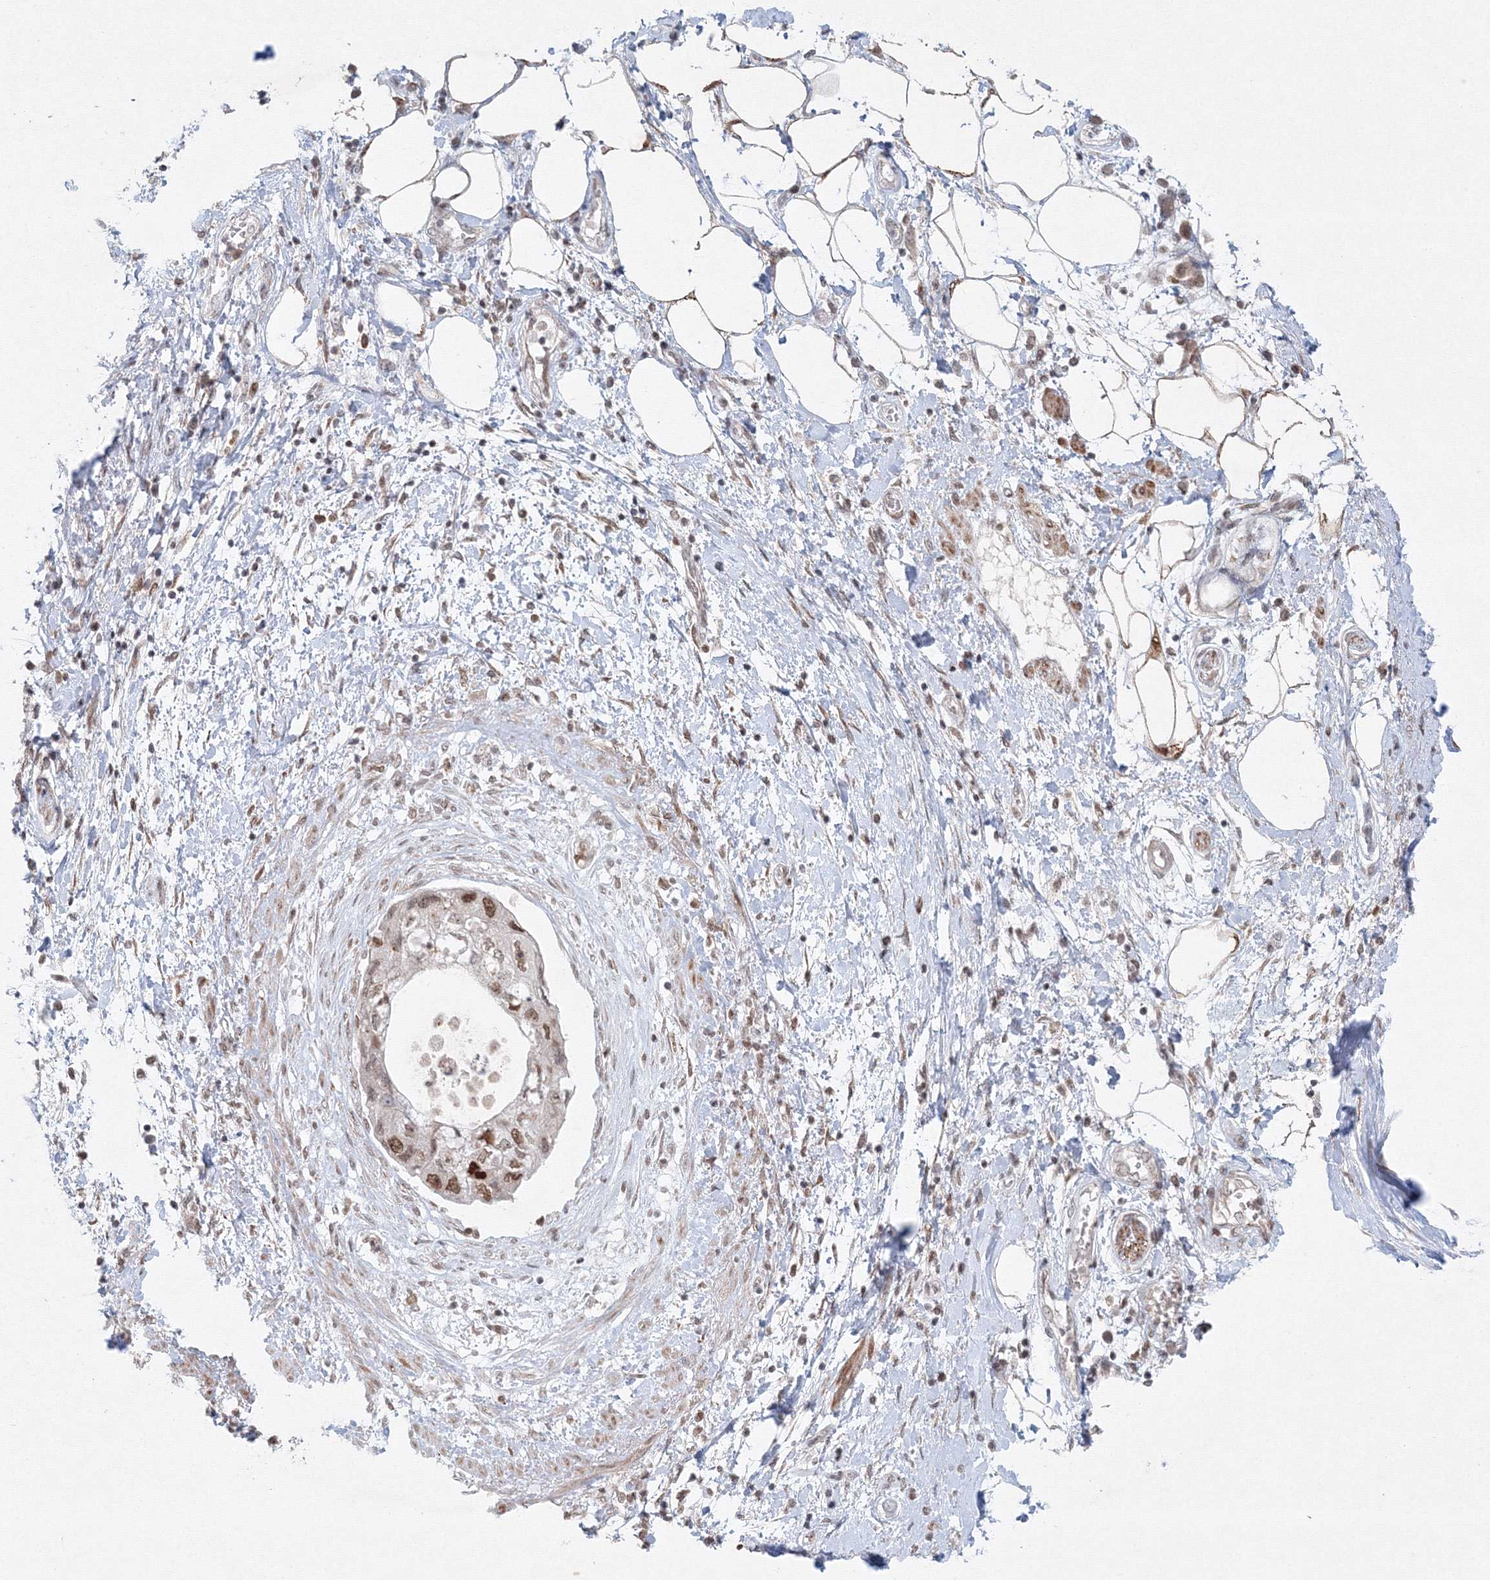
{"staining": {"intensity": "moderate", "quantity": "25%-75%", "location": "nuclear"}, "tissue": "pancreatic cancer", "cell_type": "Tumor cells", "image_type": "cancer", "snomed": [{"axis": "morphology", "description": "Adenocarcinoma, NOS"}, {"axis": "topography", "description": "Pancreas"}], "caption": "Adenocarcinoma (pancreatic) stained with IHC demonstrates moderate nuclear expression in approximately 25%-75% of tumor cells.", "gene": "KIF4A", "patient": {"sex": "female", "age": 73}}